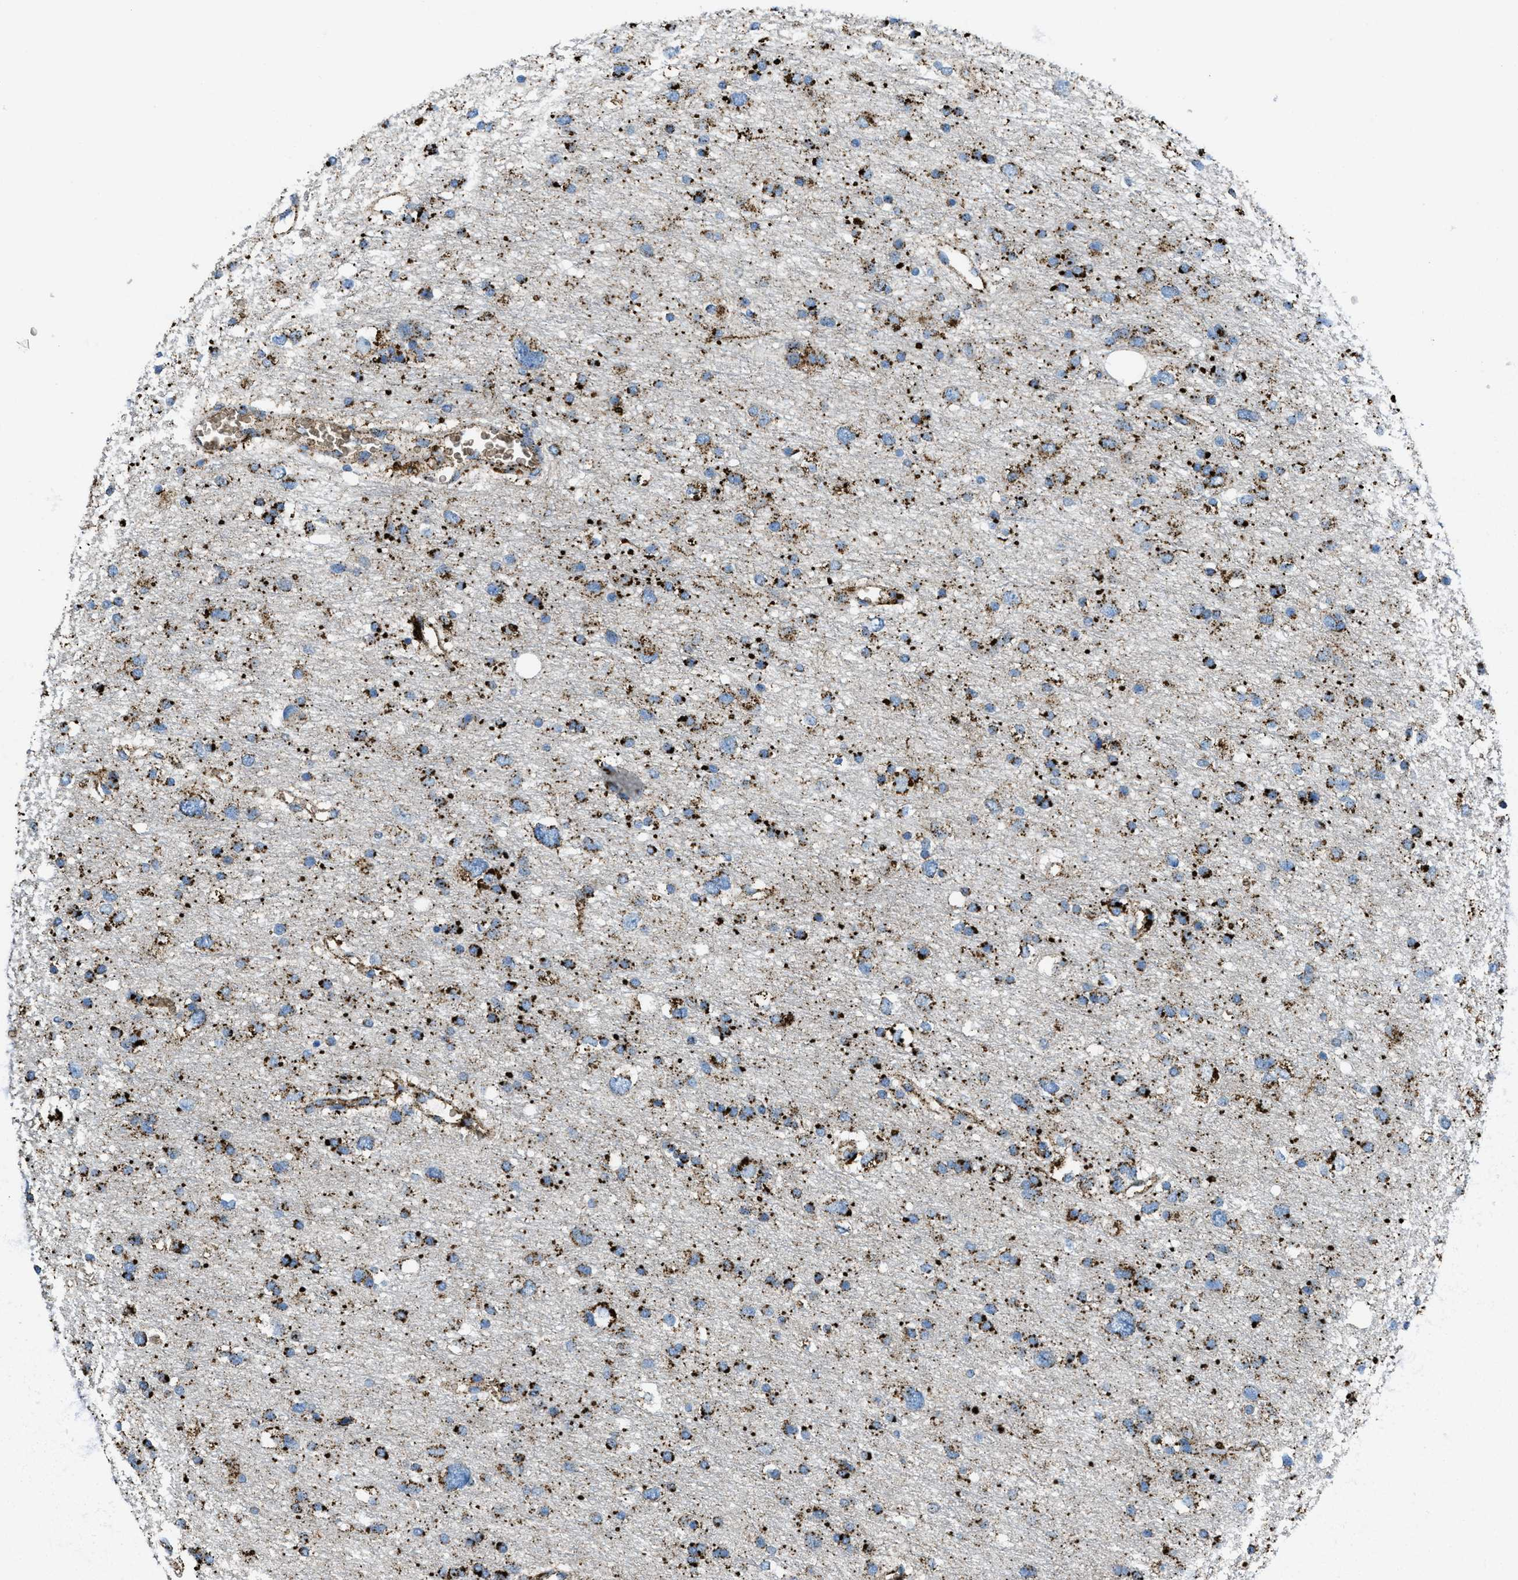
{"staining": {"intensity": "strong", "quantity": ">75%", "location": "cytoplasmic/membranous"}, "tissue": "glioma", "cell_type": "Tumor cells", "image_type": "cancer", "snomed": [{"axis": "morphology", "description": "Glioma, malignant, Low grade"}, {"axis": "topography", "description": "Brain"}], "caption": "A micrograph of low-grade glioma (malignant) stained for a protein reveals strong cytoplasmic/membranous brown staining in tumor cells.", "gene": "SCARB2", "patient": {"sex": "female", "age": 37}}